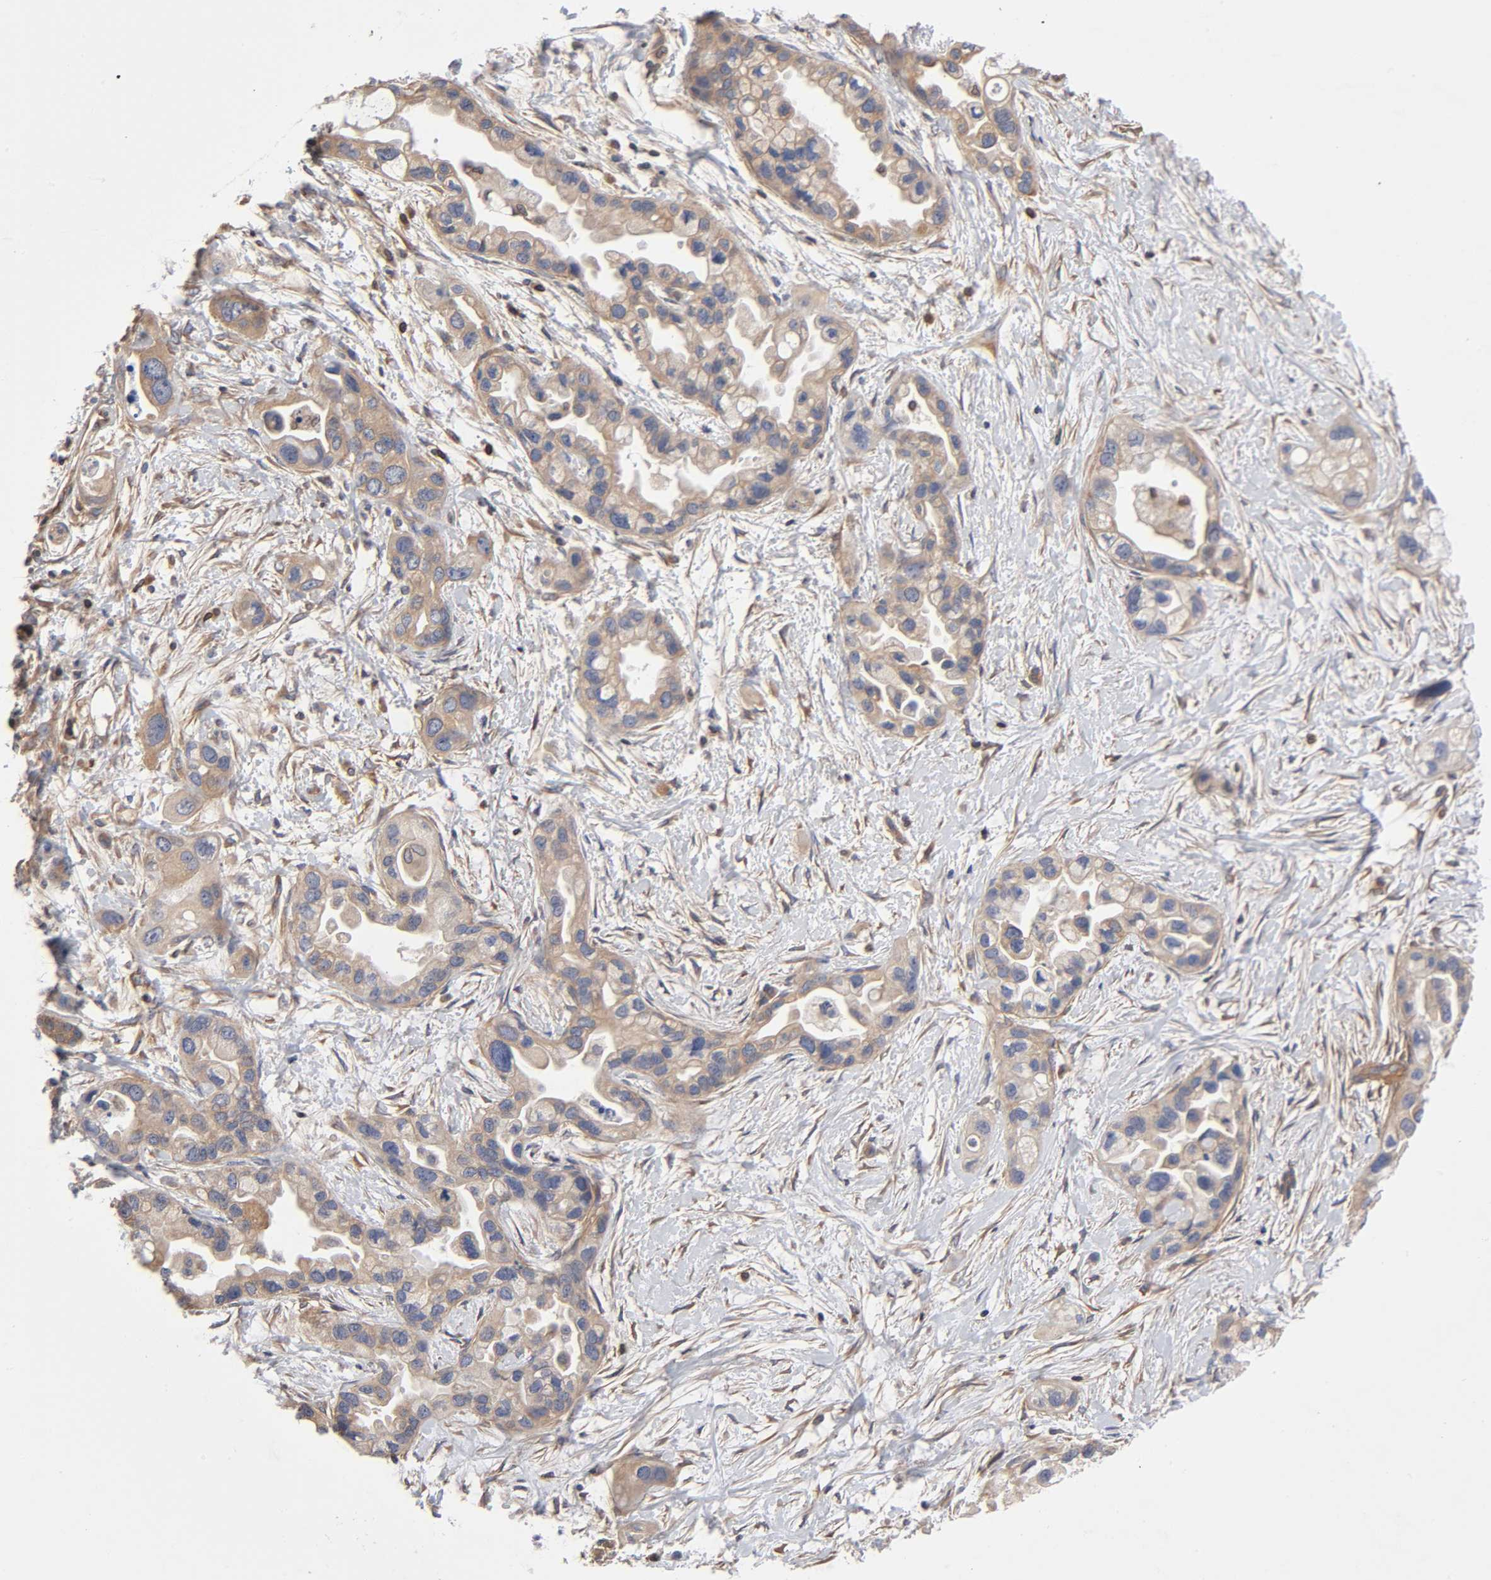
{"staining": {"intensity": "weak", "quantity": ">75%", "location": "cytoplasmic/membranous"}, "tissue": "pancreatic cancer", "cell_type": "Tumor cells", "image_type": "cancer", "snomed": [{"axis": "morphology", "description": "Adenocarcinoma, NOS"}, {"axis": "topography", "description": "Pancreas"}], "caption": "The micrograph exhibits a brown stain indicating the presence of a protein in the cytoplasmic/membranous of tumor cells in pancreatic adenocarcinoma. (DAB IHC with brightfield microscopy, high magnification).", "gene": "STRN3", "patient": {"sex": "female", "age": 77}}